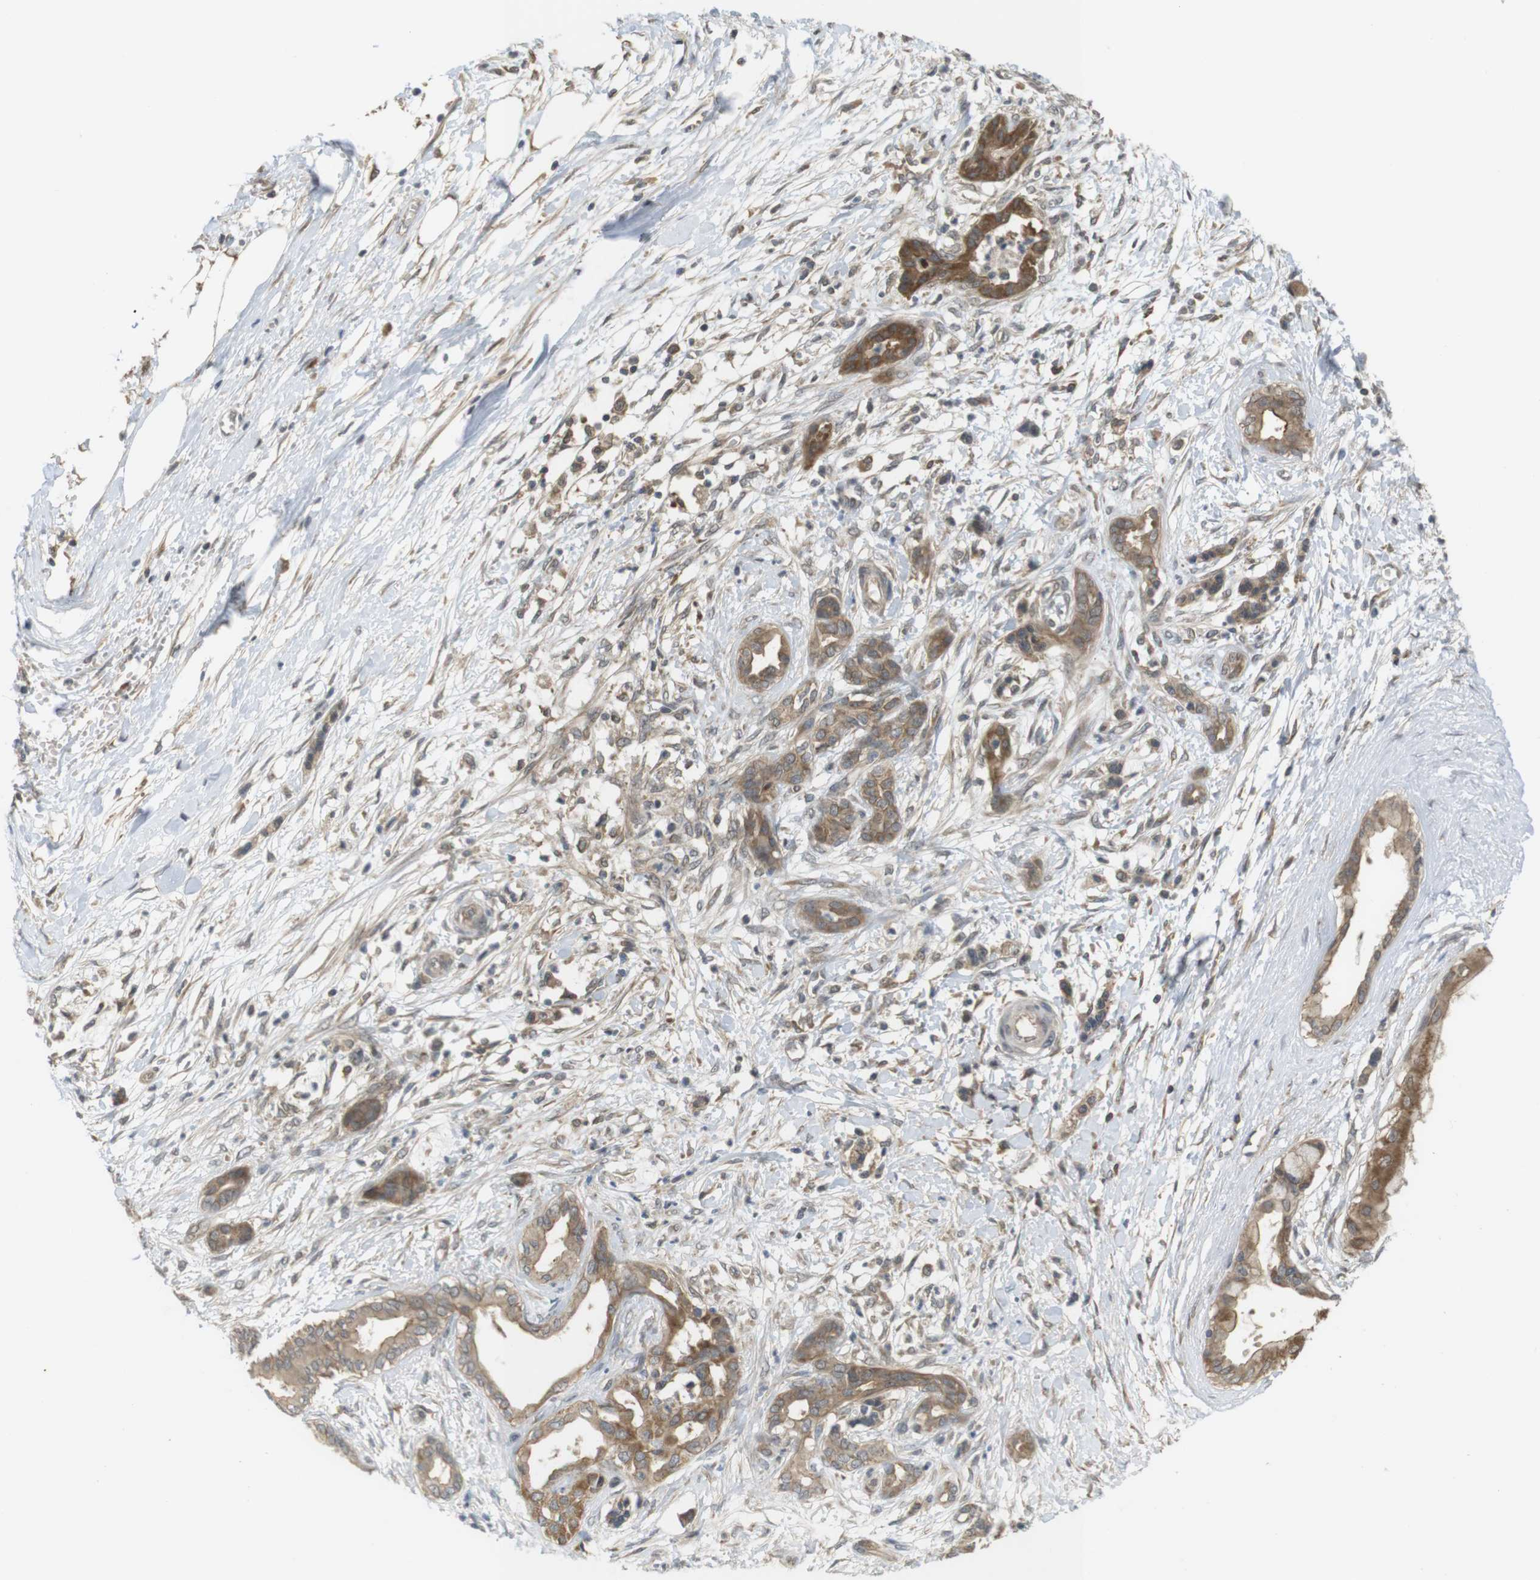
{"staining": {"intensity": "moderate", "quantity": ">75%", "location": "cytoplasmic/membranous"}, "tissue": "pancreatic cancer", "cell_type": "Tumor cells", "image_type": "cancer", "snomed": [{"axis": "morphology", "description": "Adenocarcinoma, NOS"}, {"axis": "topography", "description": "Pancreas"}], "caption": "Immunohistochemistry staining of adenocarcinoma (pancreatic), which exhibits medium levels of moderate cytoplasmic/membranous staining in approximately >75% of tumor cells indicating moderate cytoplasmic/membranous protein staining. The staining was performed using DAB (3,3'-diaminobenzidine) (brown) for protein detection and nuclei were counterstained in hematoxylin (blue).", "gene": "RNF130", "patient": {"sex": "male", "age": 56}}